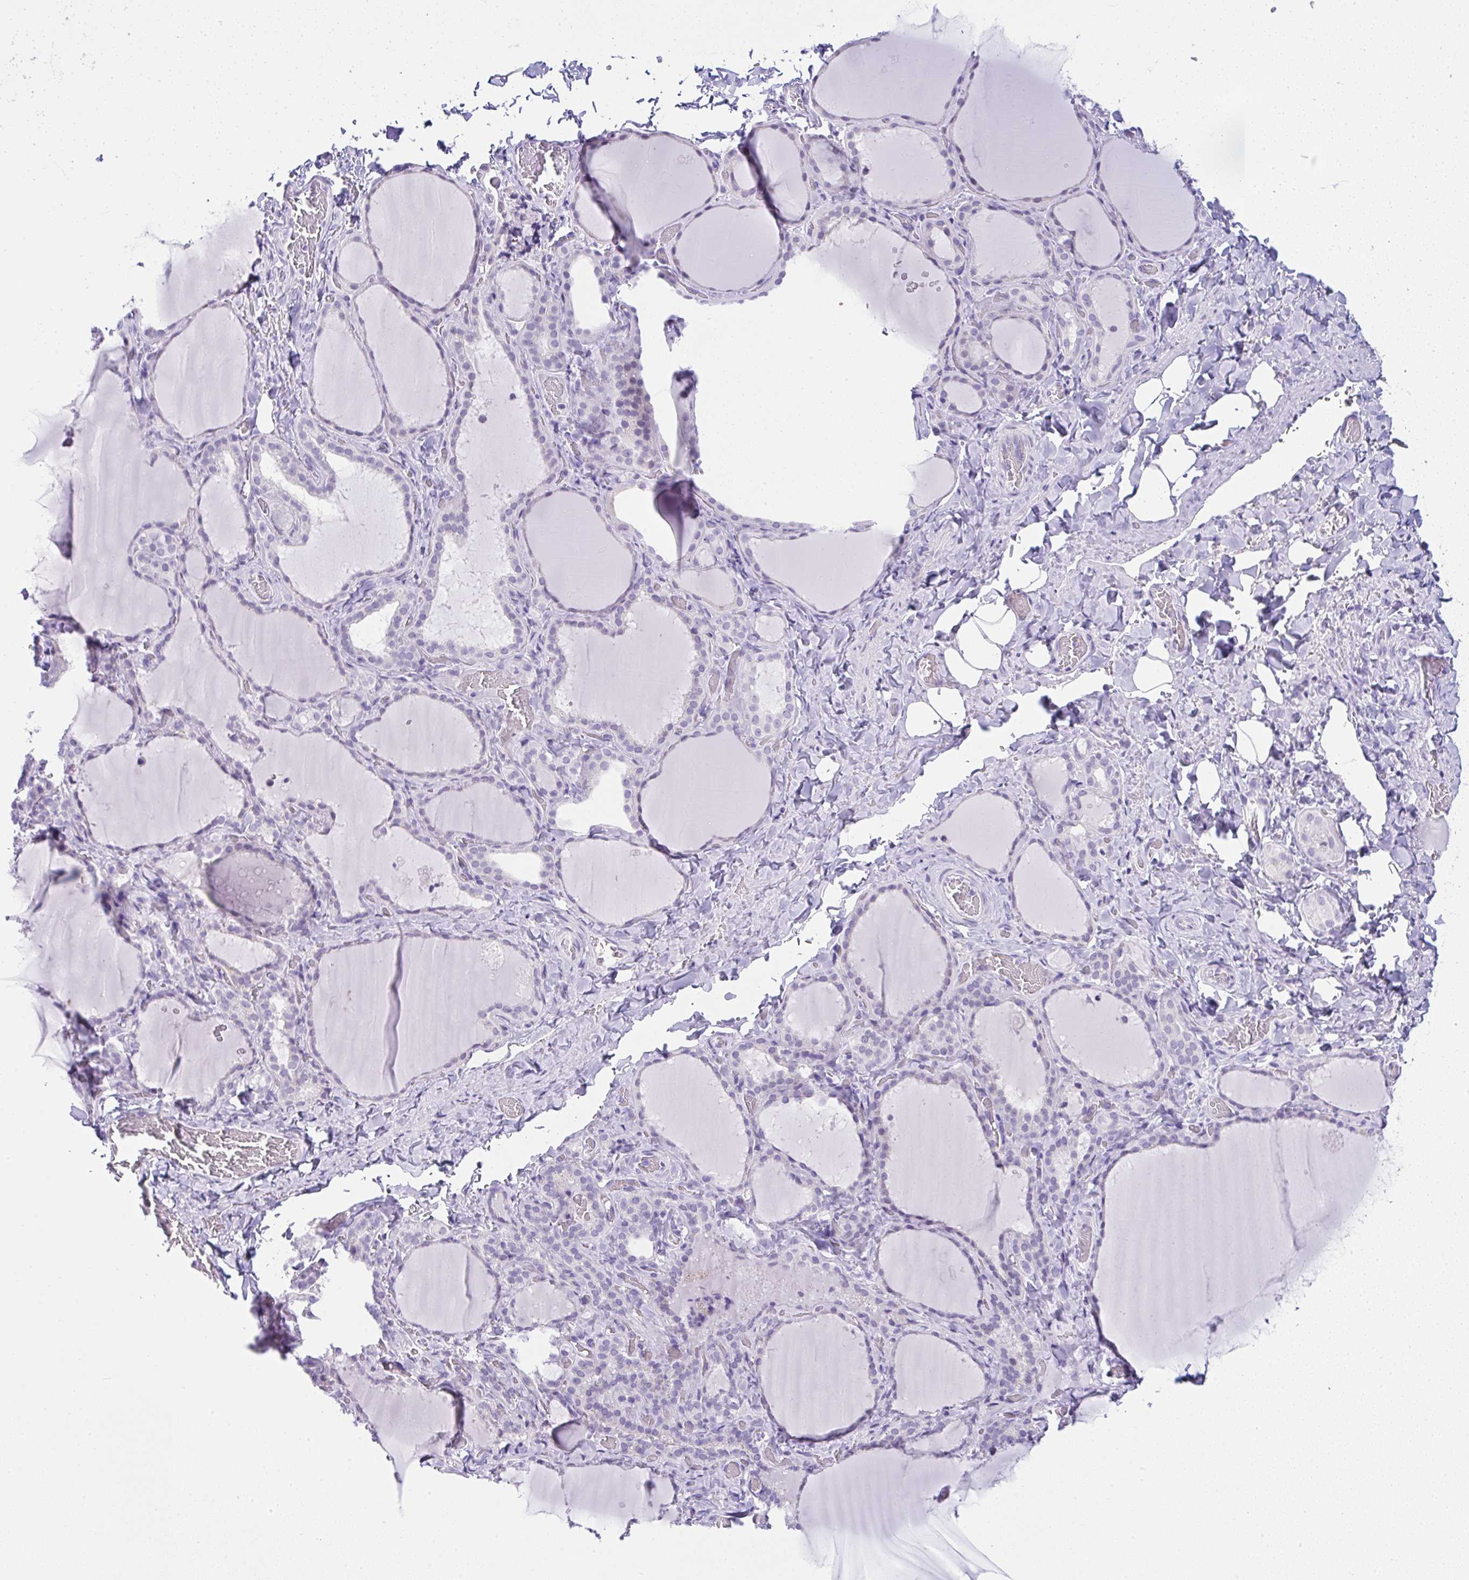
{"staining": {"intensity": "negative", "quantity": "none", "location": "none"}, "tissue": "thyroid gland", "cell_type": "Glandular cells", "image_type": "normal", "snomed": [{"axis": "morphology", "description": "Normal tissue, NOS"}, {"axis": "topography", "description": "Thyroid gland"}], "caption": "A histopathology image of thyroid gland stained for a protein shows no brown staining in glandular cells.", "gene": "RNF183", "patient": {"sex": "female", "age": 22}}